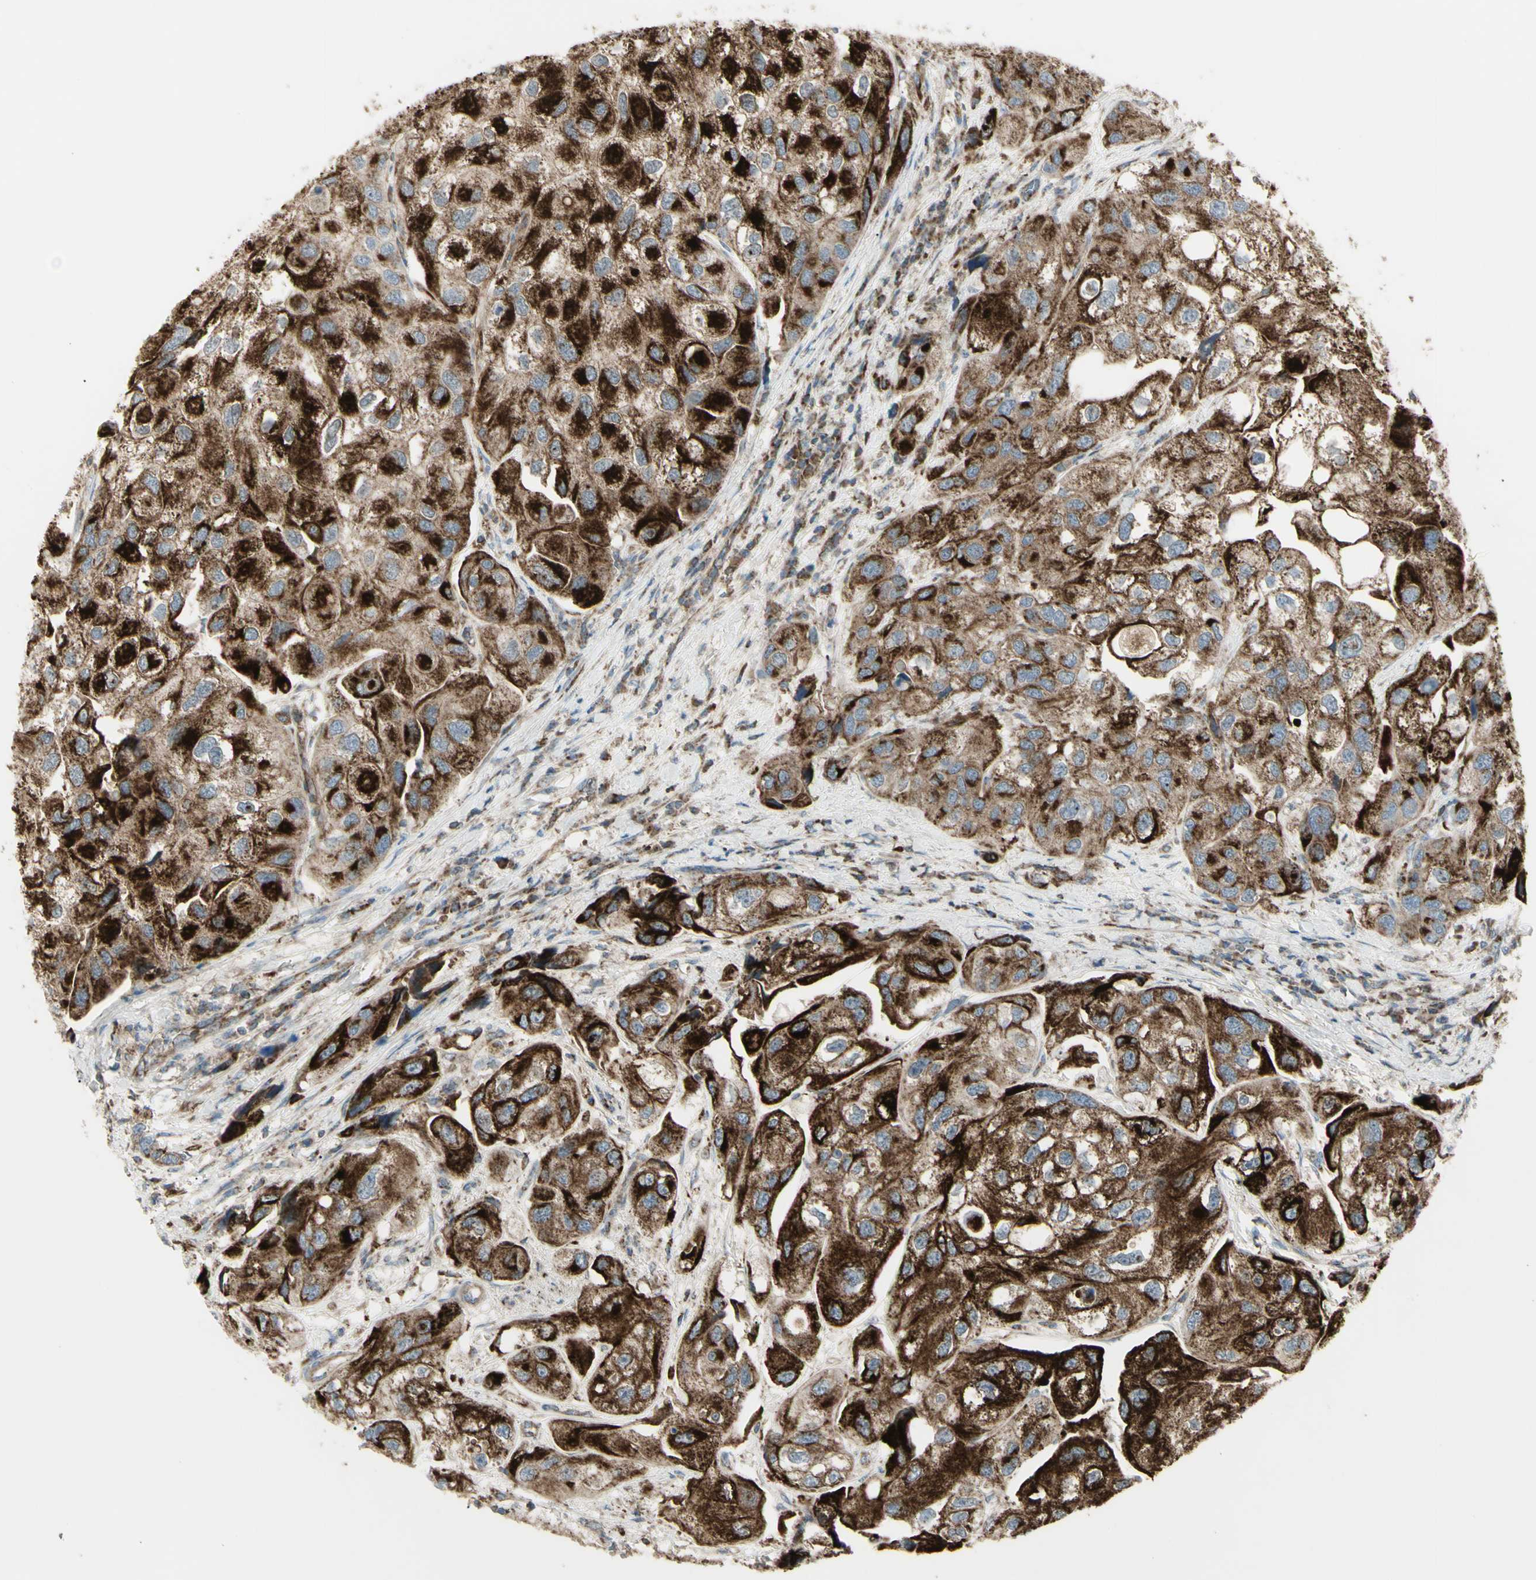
{"staining": {"intensity": "strong", "quantity": ">75%", "location": "cytoplasmic/membranous"}, "tissue": "urothelial cancer", "cell_type": "Tumor cells", "image_type": "cancer", "snomed": [{"axis": "morphology", "description": "Urothelial carcinoma, High grade"}, {"axis": "topography", "description": "Urinary bladder"}], "caption": "Strong cytoplasmic/membranous protein positivity is identified in approximately >75% of tumor cells in urothelial carcinoma (high-grade).", "gene": "CYB5R1", "patient": {"sex": "female", "age": 64}}